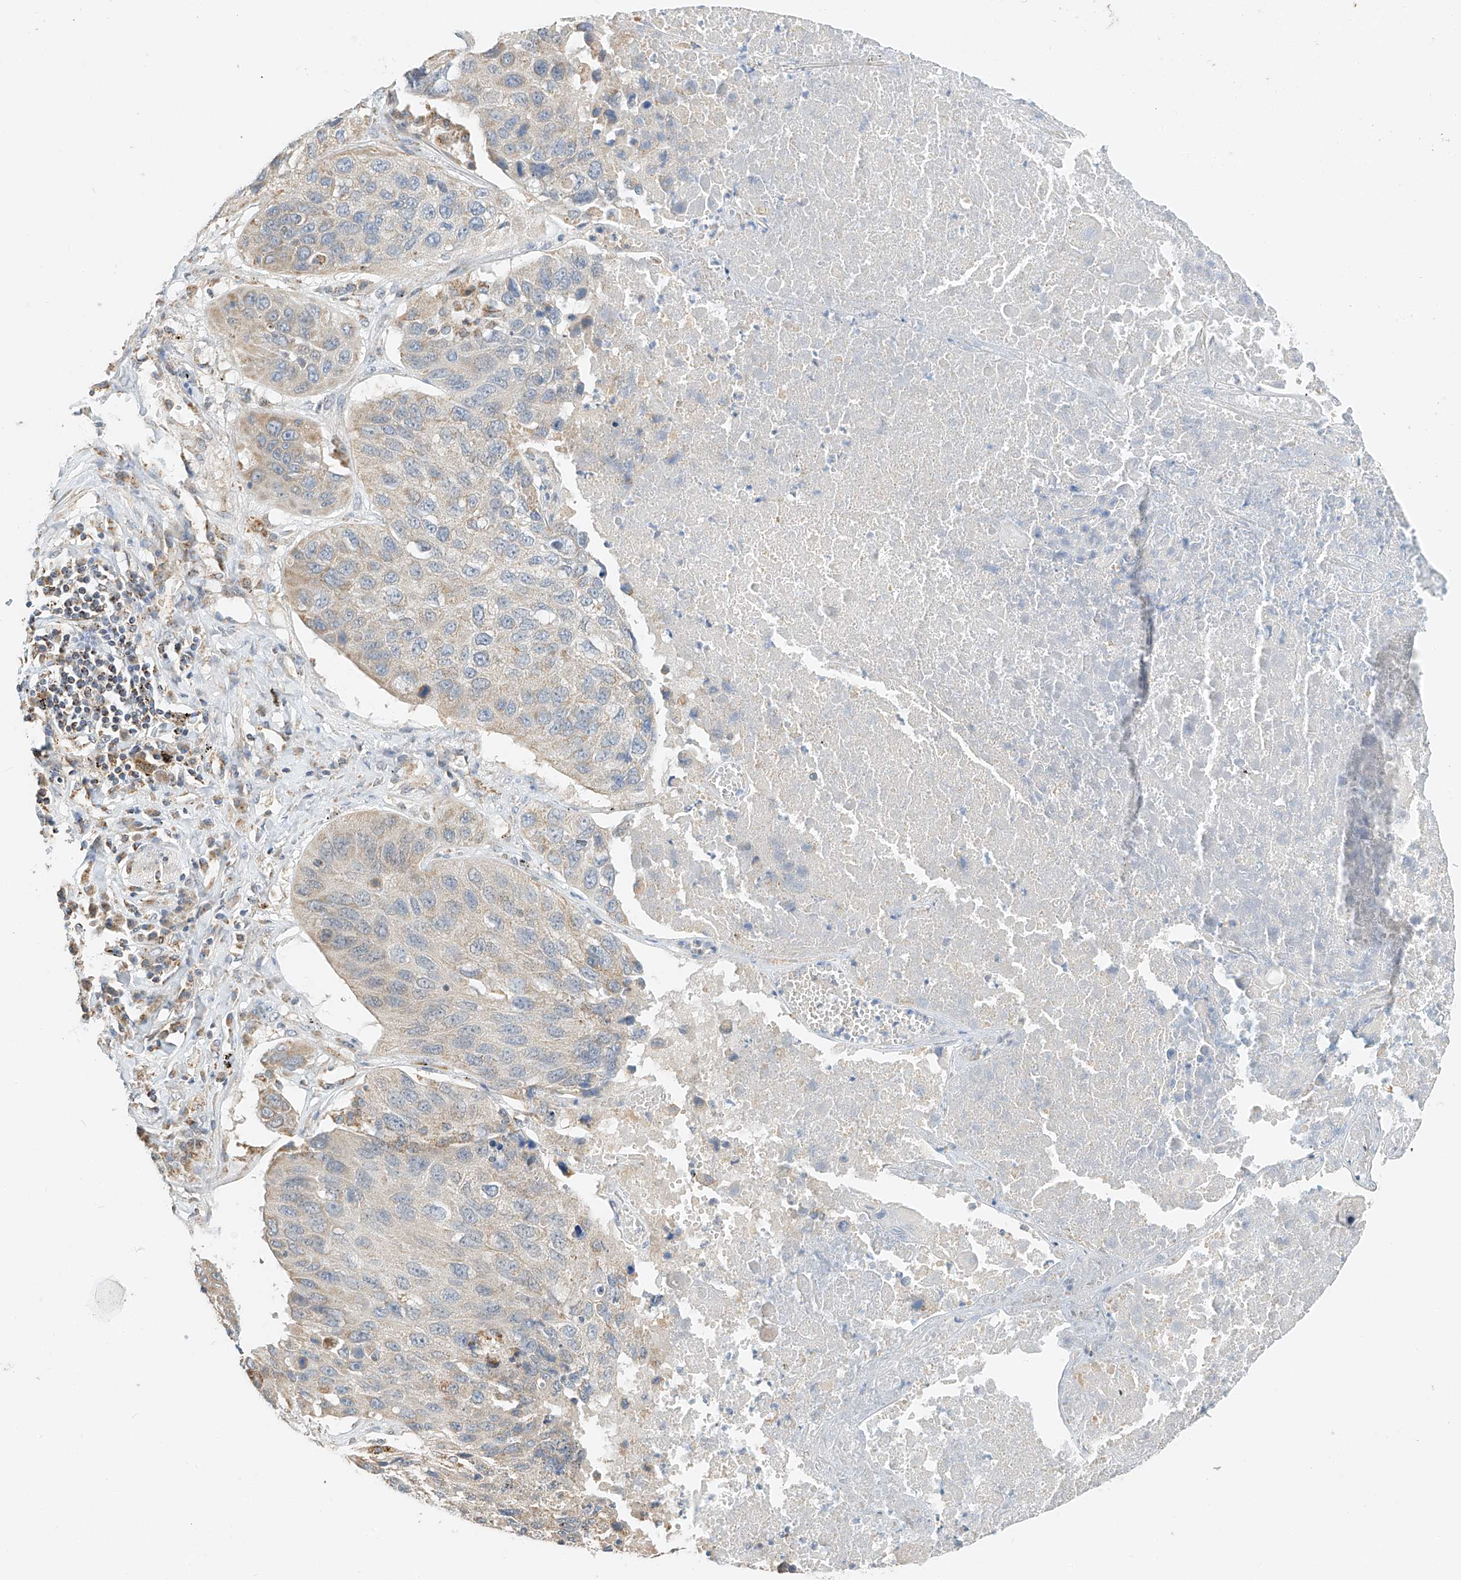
{"staining": {"intensity": "negative", "quantity": "none", "location": "none"}, "tissue": "lung cancer", "cell_type": "Tumor cells", "image_type": "cancer", "snomed": [{"axis": "morphology", "description": "Squamous cell carcinoma, NOS"}, {"axis": "topography", "description": "Lung"}], "caption": "Immunohistochemical staining of lung cancer exhibits no significant expression in tumor cells.", "gene": "YIPF7", "patient": {"sex": "male", "age": 61}}